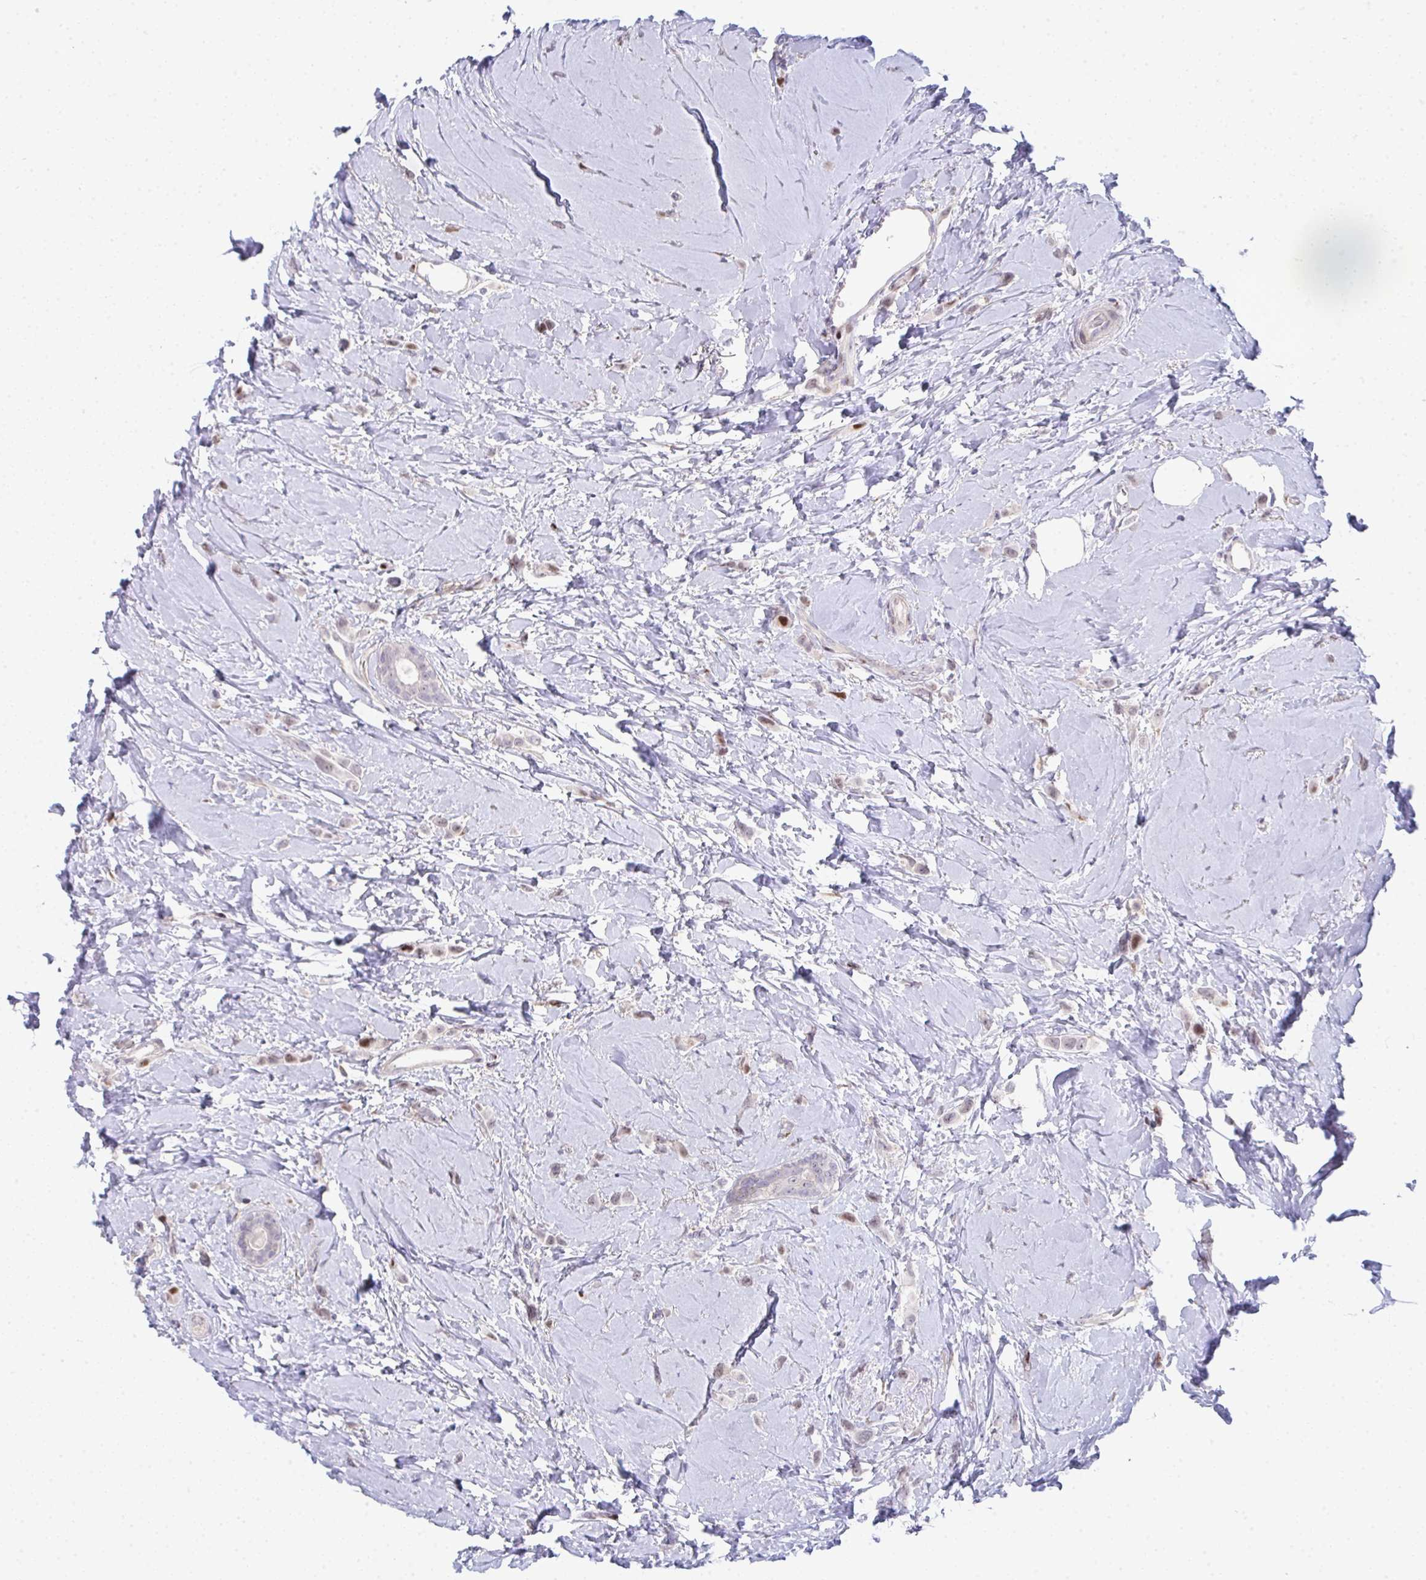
{"staining": {"intensity": "negative", "quantity": "none", "location": "none"}, "tissue": "breast cancer", "cell_type": "Tumor cells", "image_type": "cancer", "snomed": [{"axis": "morphology", "description": "Lobular carcinoma"}, {"axis": "topography", "description": "Breast"}], "caption": "Tumor cells show no significant staining in breast cancer.", "gene": "GALNT16", "patient": {"sex": "female", "age": 66}}